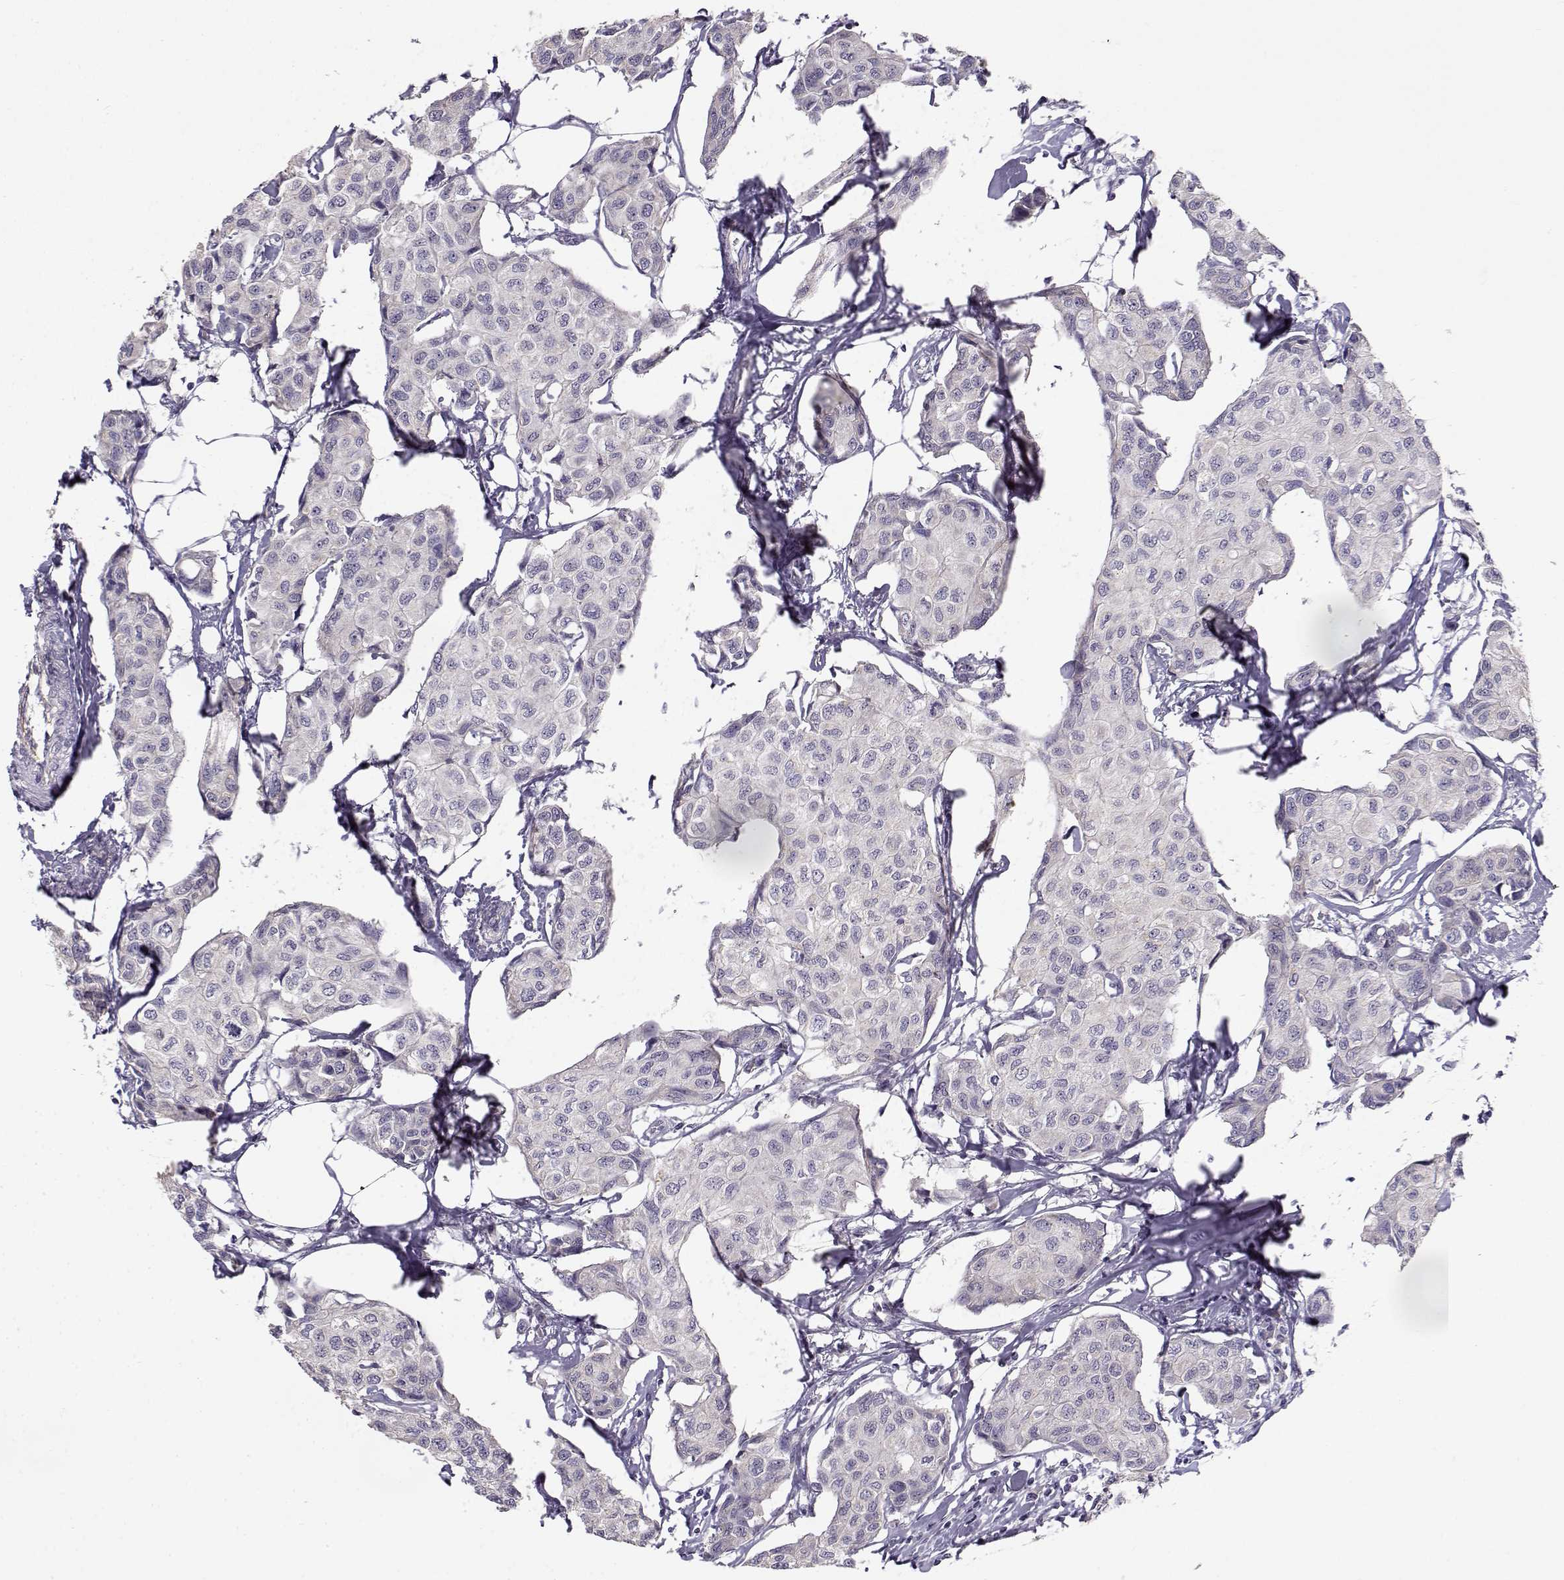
{"staining": {"intensity": "negative", "quantity": "none", "location": "none"}, "tissue": "breast cancer", "cell_type": "Tumor cells", "image_type": "cancer", "snomed": [{"axis": "morphology", "description": "Duct carcinoma"}, {"axis": "topography", "description": "Breast"}], "caption": "Breast cancer was stained to show a protein in brown. There is no significant positivity in tumor cells.", "gene": "TMEM145", "patient": {"sex": "female", "age": 80}}